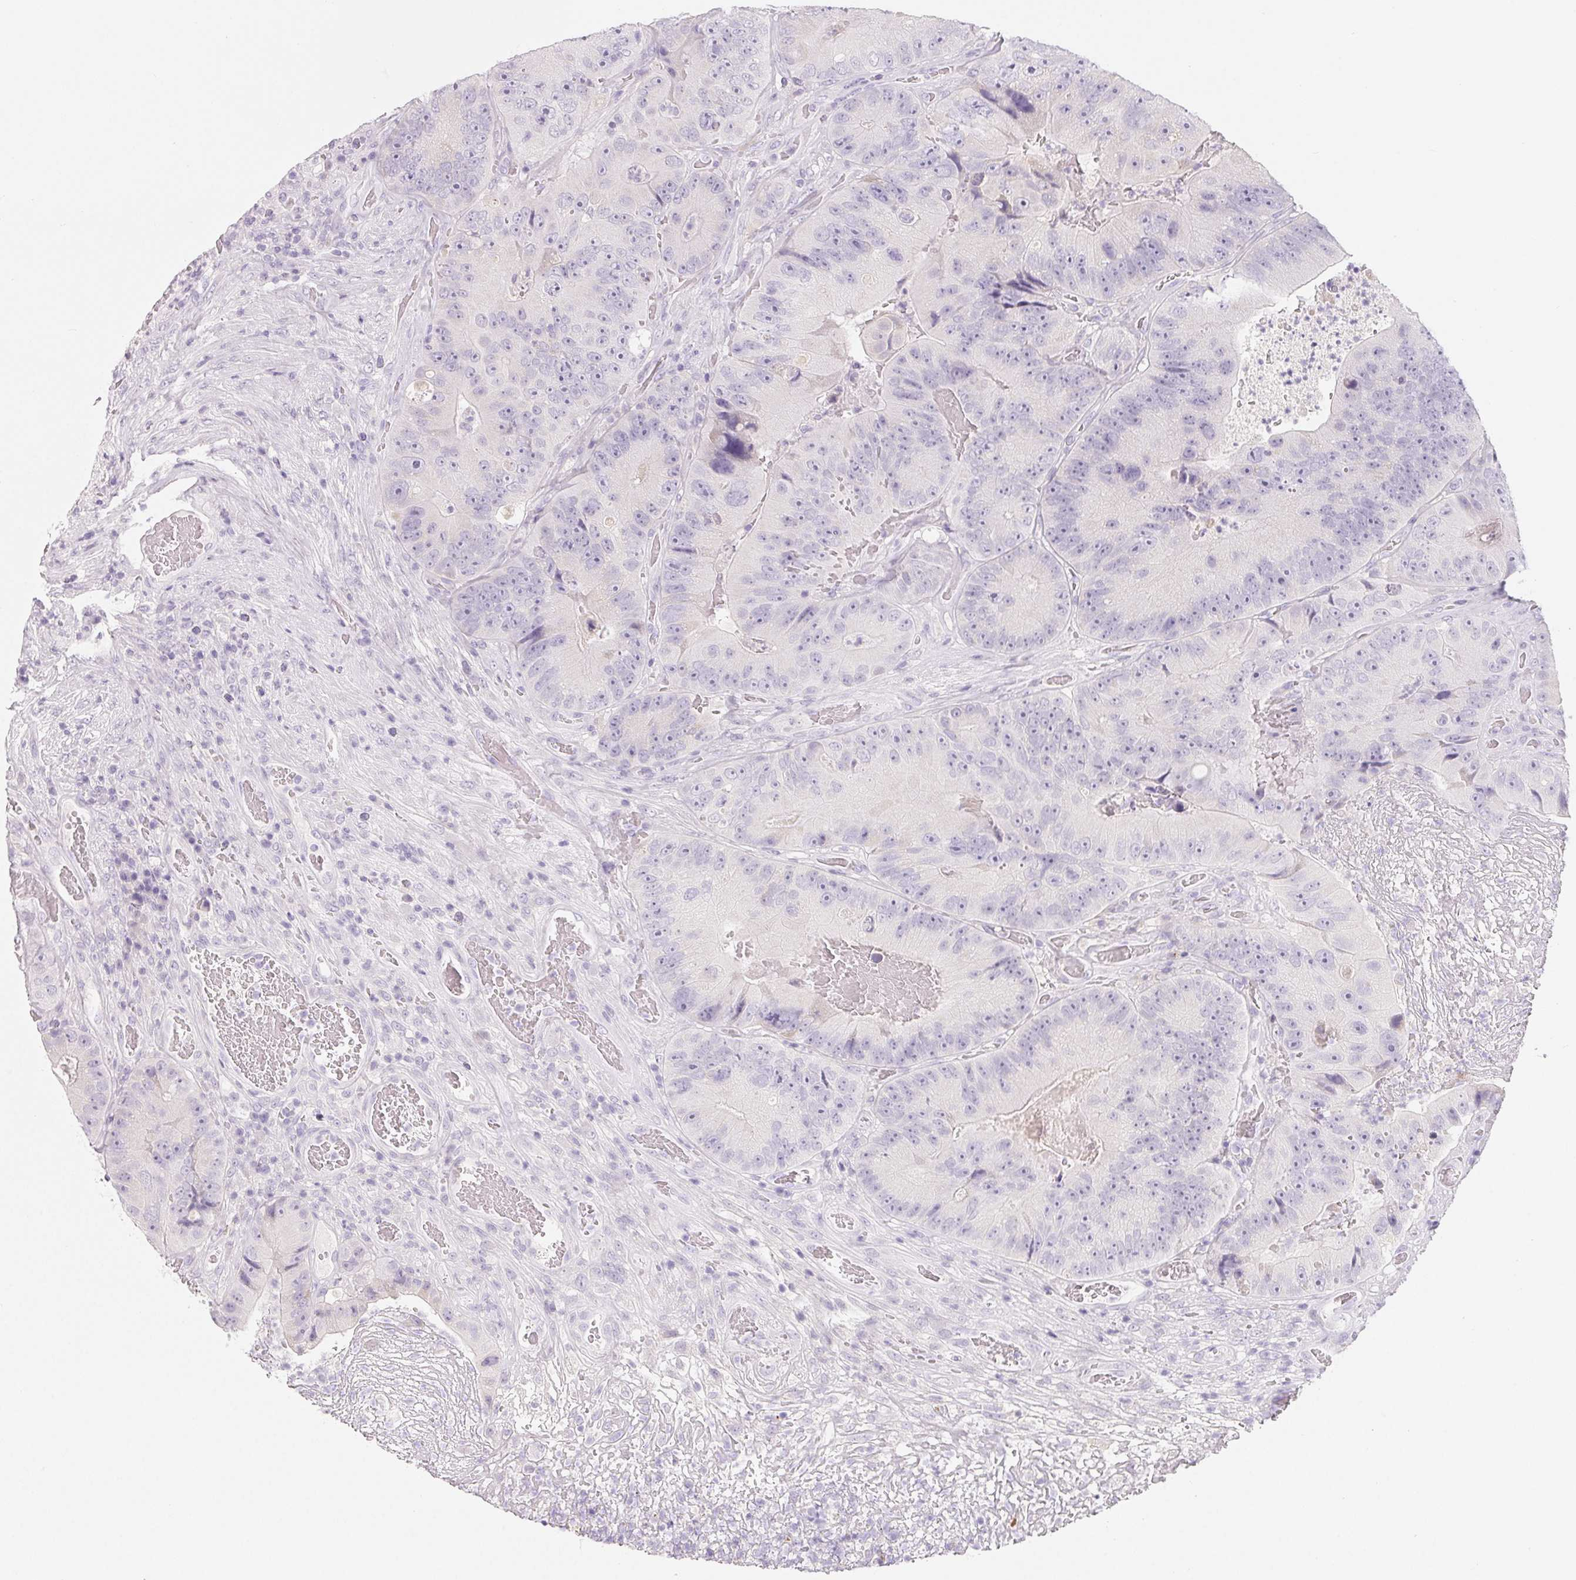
{"staining": {"intensity": "negative", "quantity": "none", "location": "none"}, "tissue": "colorectal cancer", "cell_type": "Tumor cells", "image_type": "cancer", "snomed": [{"axis": "morphology", "description": "Adenocarcinoma, NOS"}, {"axis": "topography", "description": "Colon"}], "caption": "DAB immunohistochemical staining of human colorectal cancer shows no significant positivity in tumor cells.", "gene": "SPACA5B", "patient": {"sex": "female", "age": 86}}